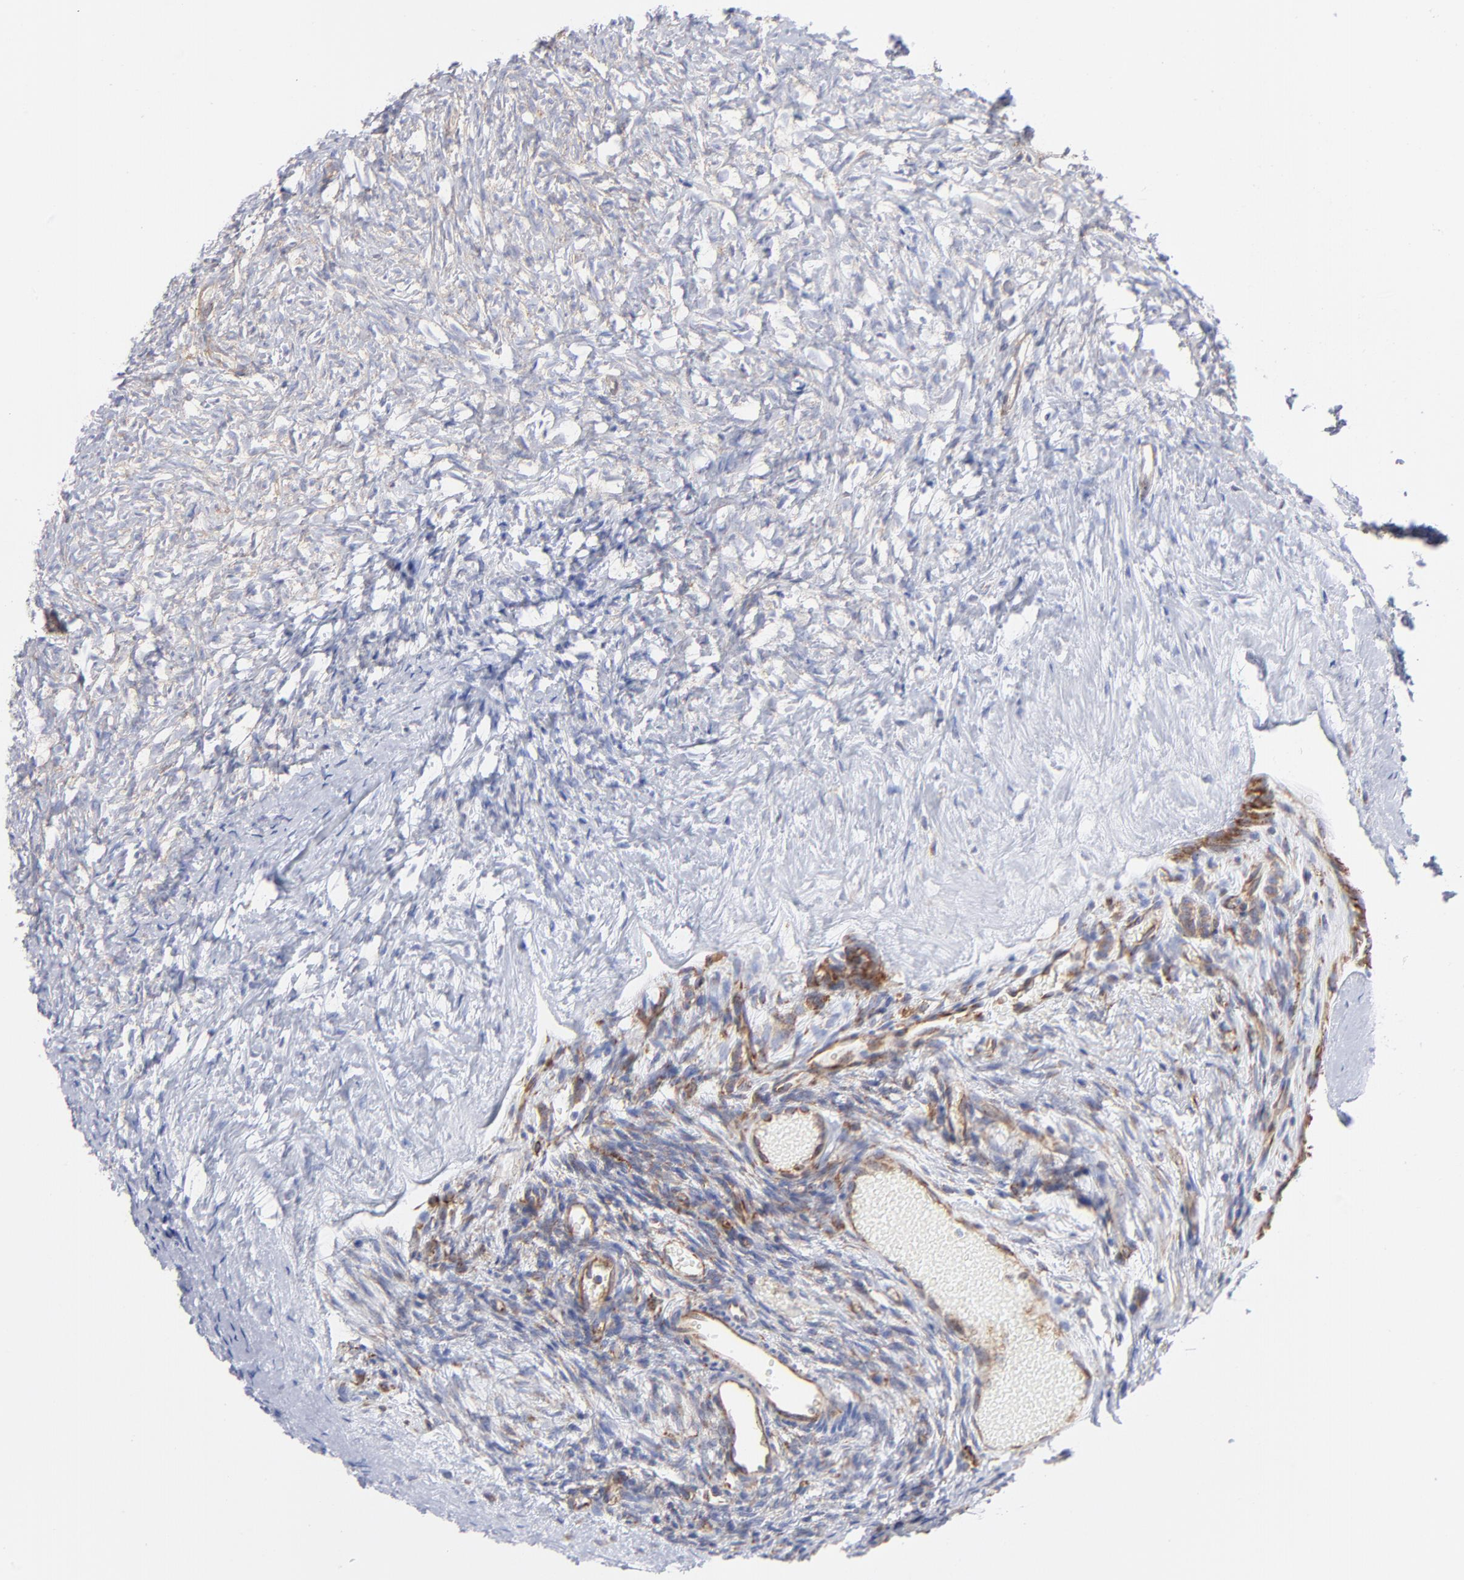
{"staining": {"intensity": "weak", "quantity": "25%-75%", "location": "cytoplasmic/membranous"}, "tissue": "ovary", "cell_type": "Ovarian stroma cells", "image_type": "normal", "snomed": [{"axis": "morphology", "description": "Normal tissue, NOS"}, {"axis": "topography", "description": "Ovary"}], "caption": "Immunohistochemical staining of benign ovary displays low levels of weak cytoplasmic/membranous positivity in approximately 25%-75% of ovarian stroma cells.", "gene": "EIF2AK2", "patient": {"sex": "female", "age": 35}}